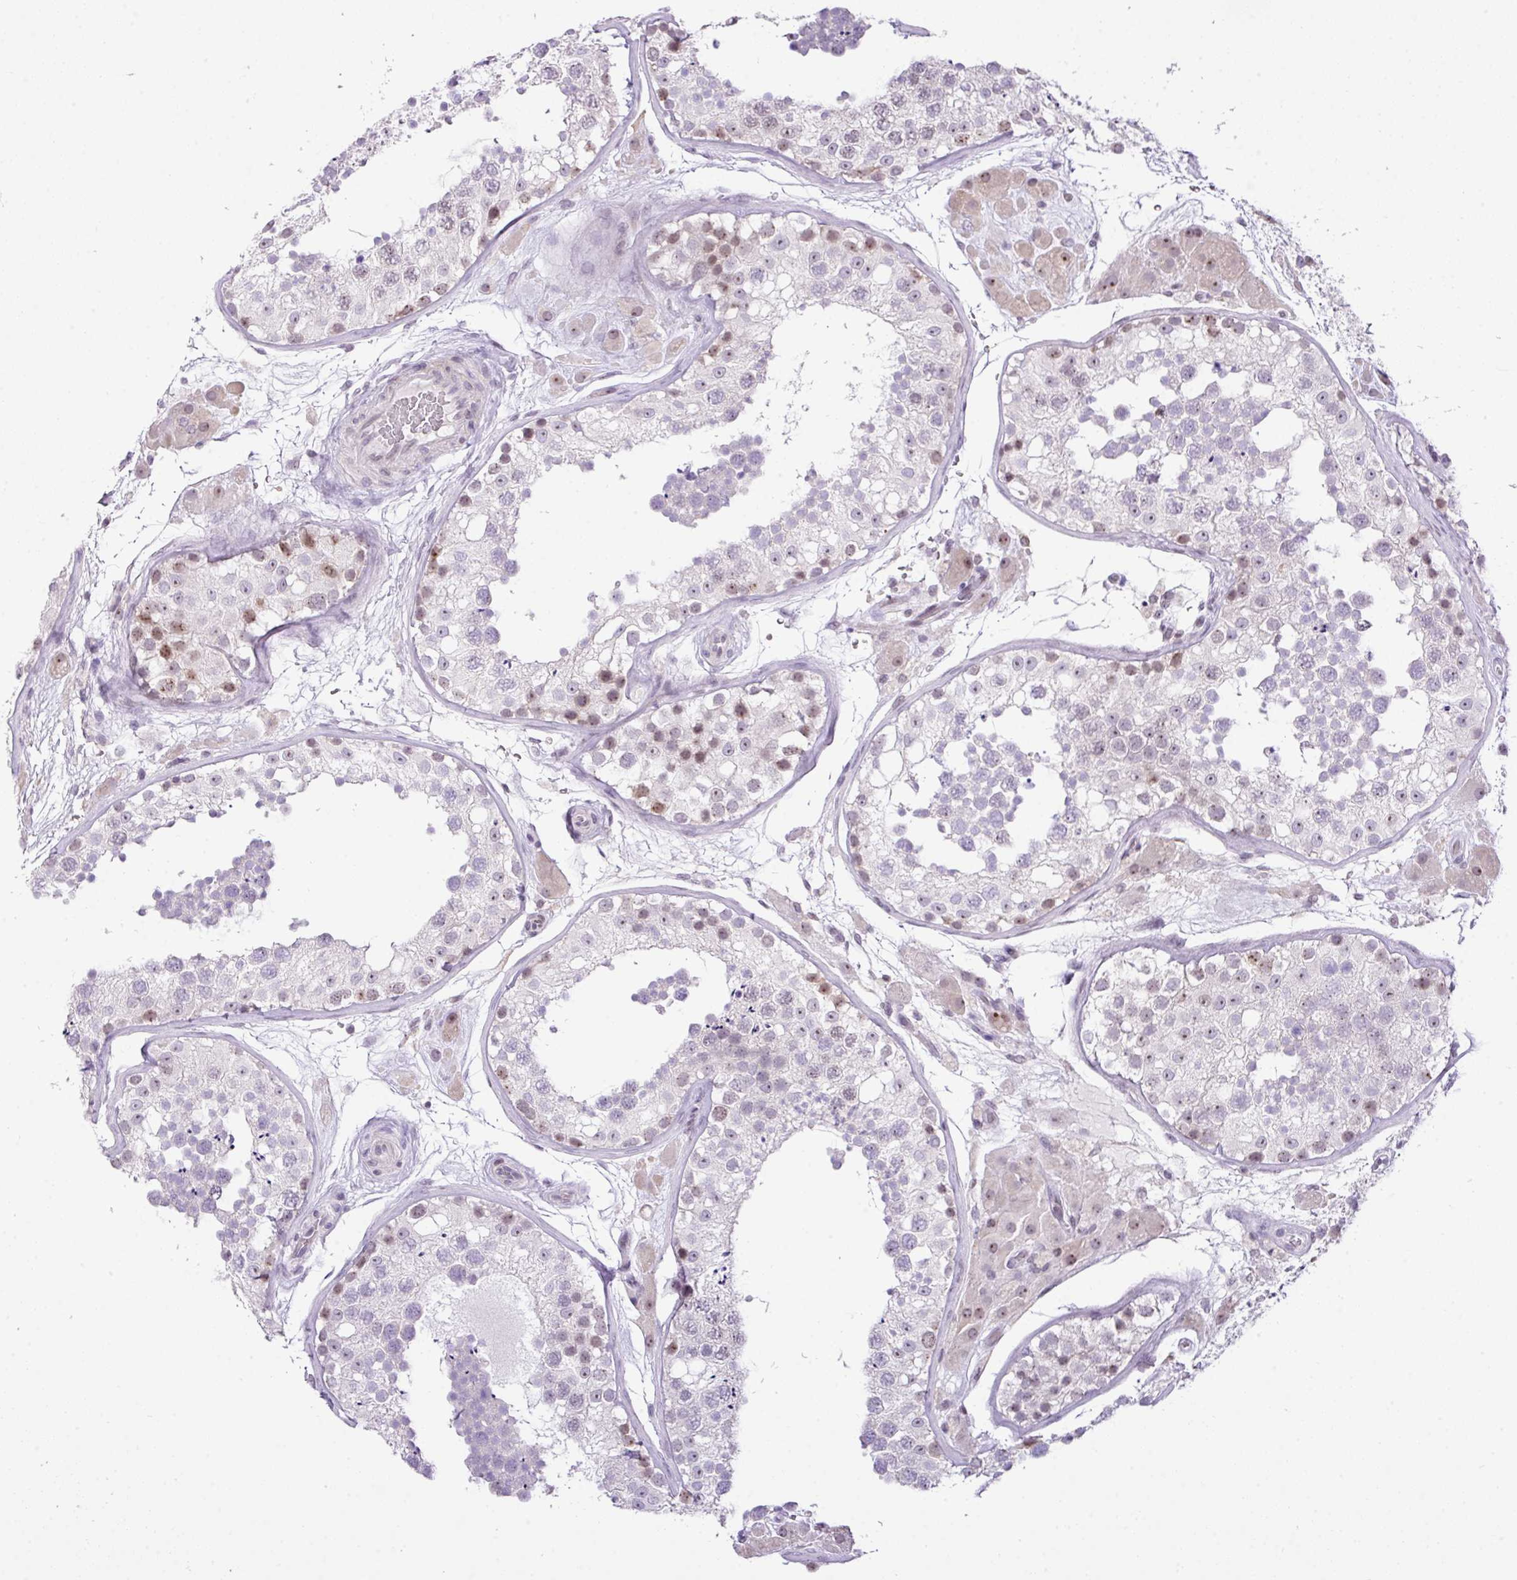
{"staining": {"intensity": "moderate", "quantity": "25%-75%", "location": "nuclear"}, "tissue": "testis", "cell_type": "Cells in seminiferous ducts", "image_type": "normal", "snomed": [{"axis": "morphology", "description": "Normal tissue, NOS"}, {"axis": "topography", "description": "Testis"}], "caption": "Immunohistochemistry (IHC) image of benign human testis stained for a protein (brown), which shows medium levels of moderate nuclear expression in approximately 25%-75% of cells in seminiferous ducts.", "gene": "CCDC137", "patient": {"sex": "male", "age": 26}}